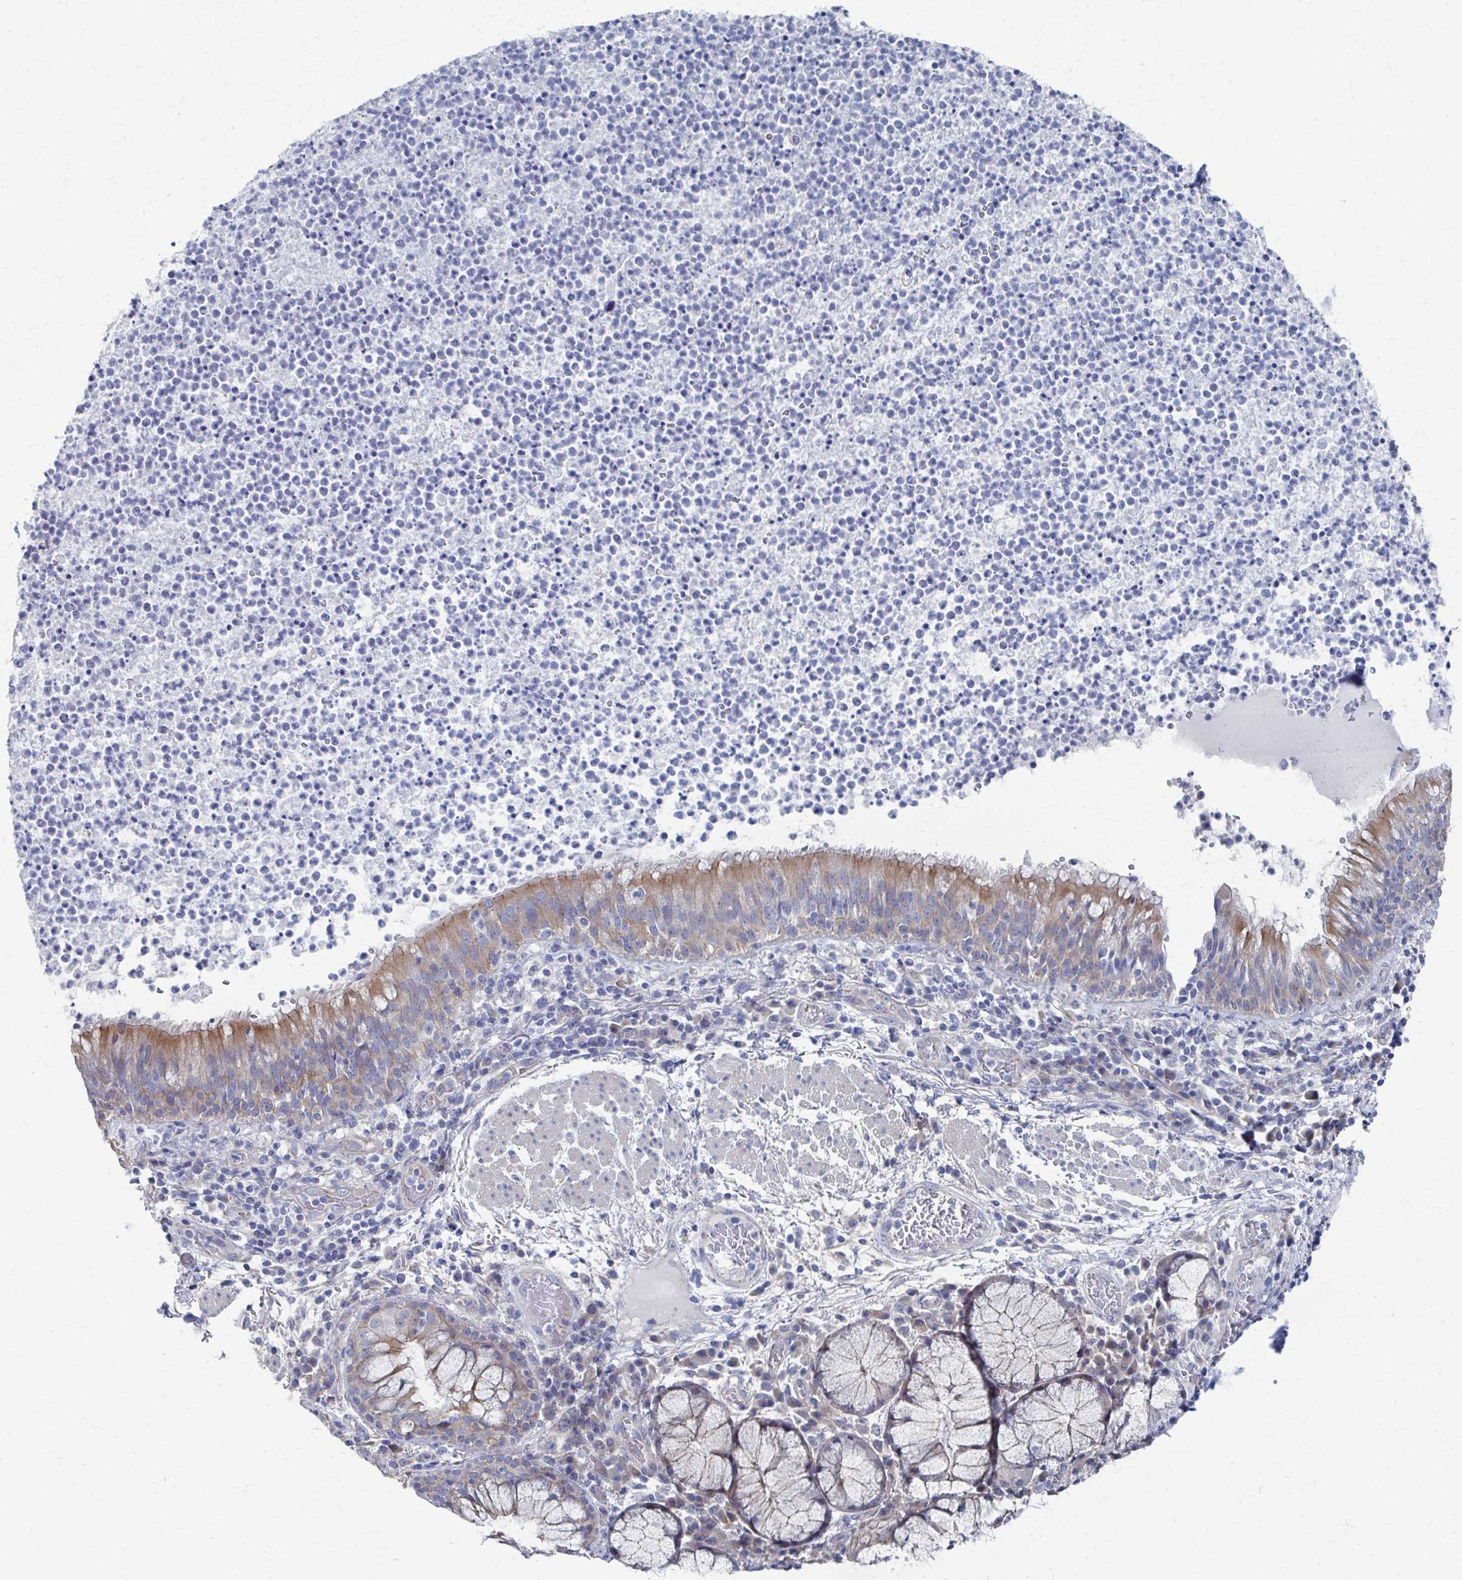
{"staining": {"intensity": "weak", "quantity": ">75%", "location": "cytoplasmic/membranous"}, "tissue": "bronchus", "cell_type": "Respiratory epithelial cells", "image_type": "normal", "snomed": [{"axis": "morphology", "description": "Normal tissue, NOS"}, {"axis": "topography", "description": "Lymph node"}, {"axis": "topography", "description": "Bronchus"}], "caption": "A micrograph of bronchus stained for a protein reveals weak cytoplasmic/membranous brown staining in respiratory epithelial cells.", "gene": "PLEKHG7", "patient": {"sex": "male", "age": 56}}